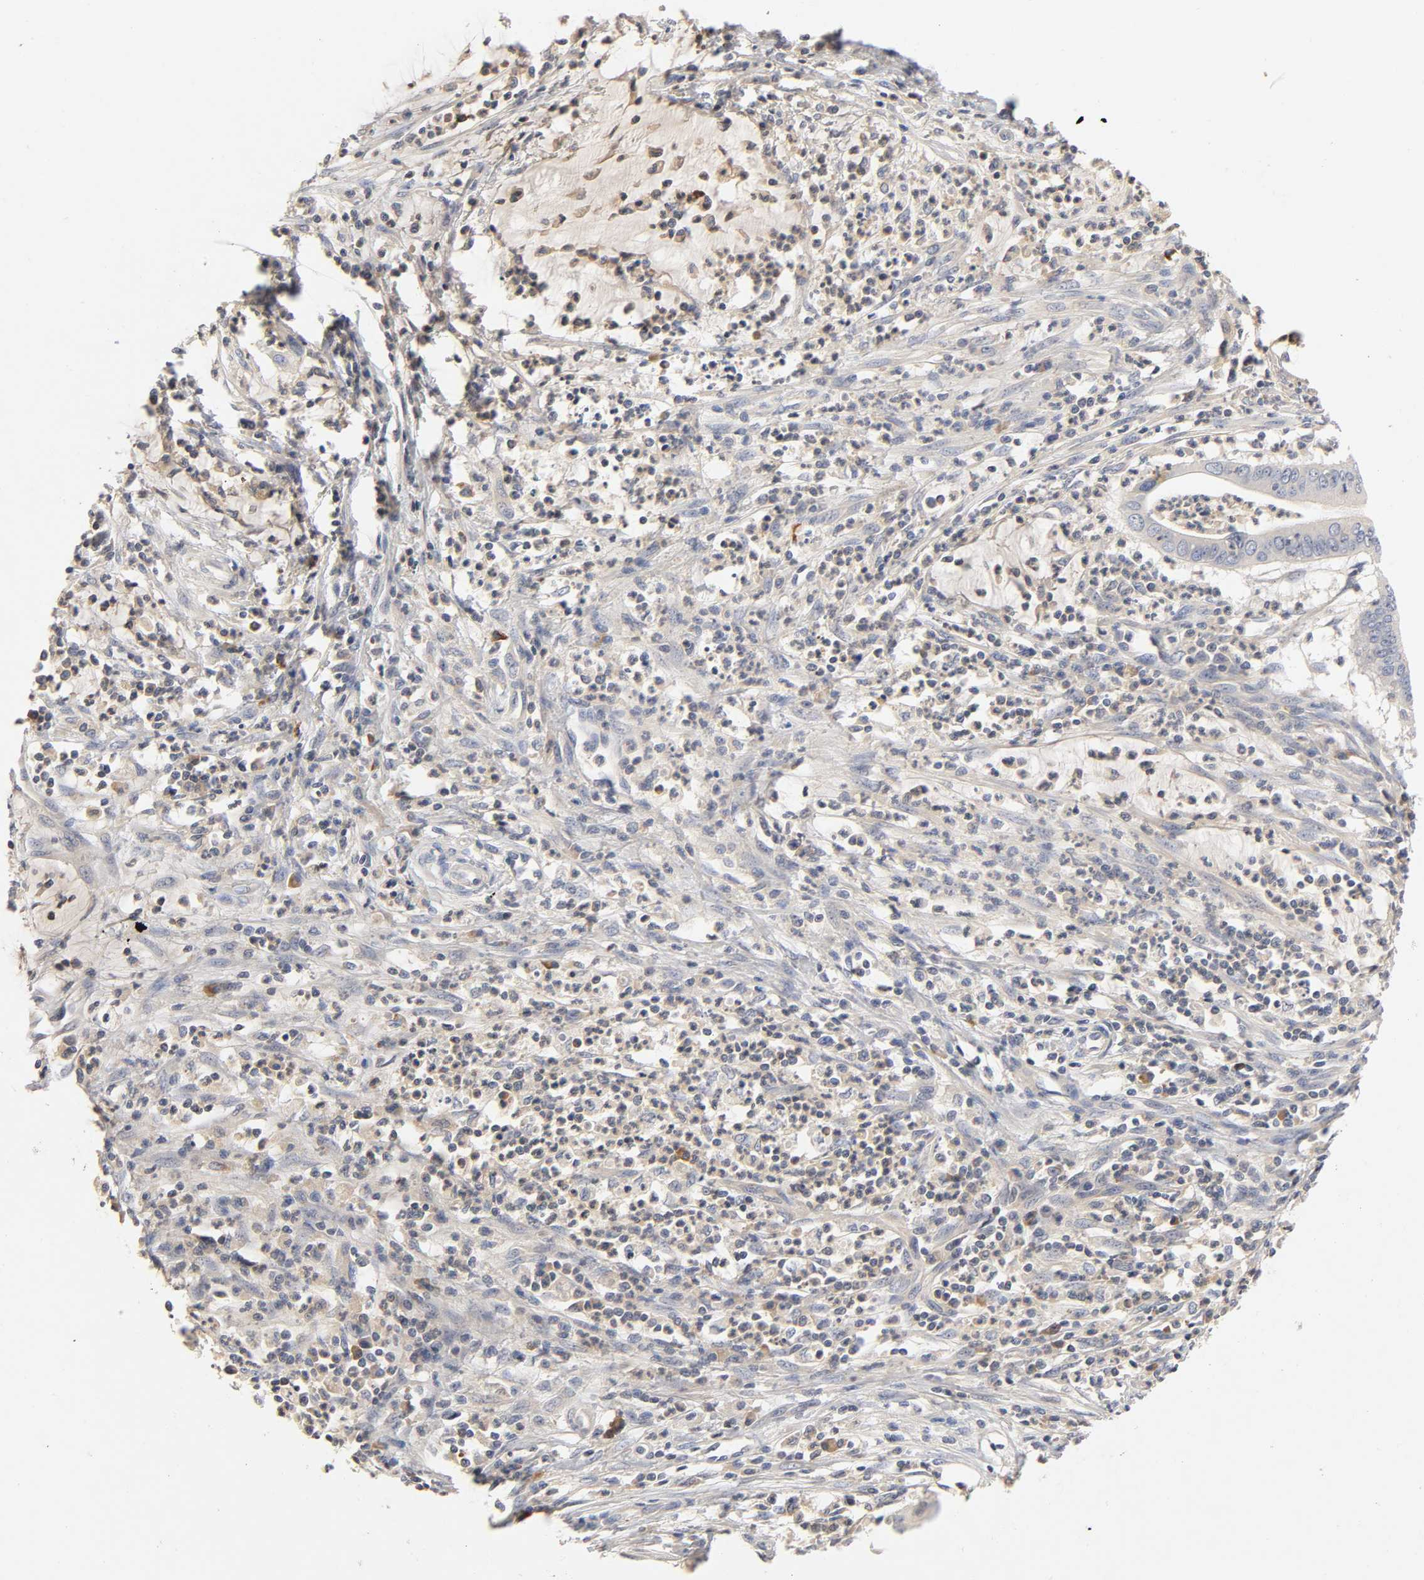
{"staining": {"intensity": "negative", "quantity": "none", "location": "none"}, "tissue": "cervical cancer", "cell_type": "Tumor cells", "image_type": "cancer", "snomed": [{"axis": "morphology", "description": "Adenocarcinoma, NOS"}, {"axis": "topography", "description": "Cervix"}], "caption": "A histopathology image of adenocarcinoma (cervical) stained for a protein displays no brown staining in tumor cells.", "gene": "RHOA", "patient": {"sex": "female", "age": 36}}